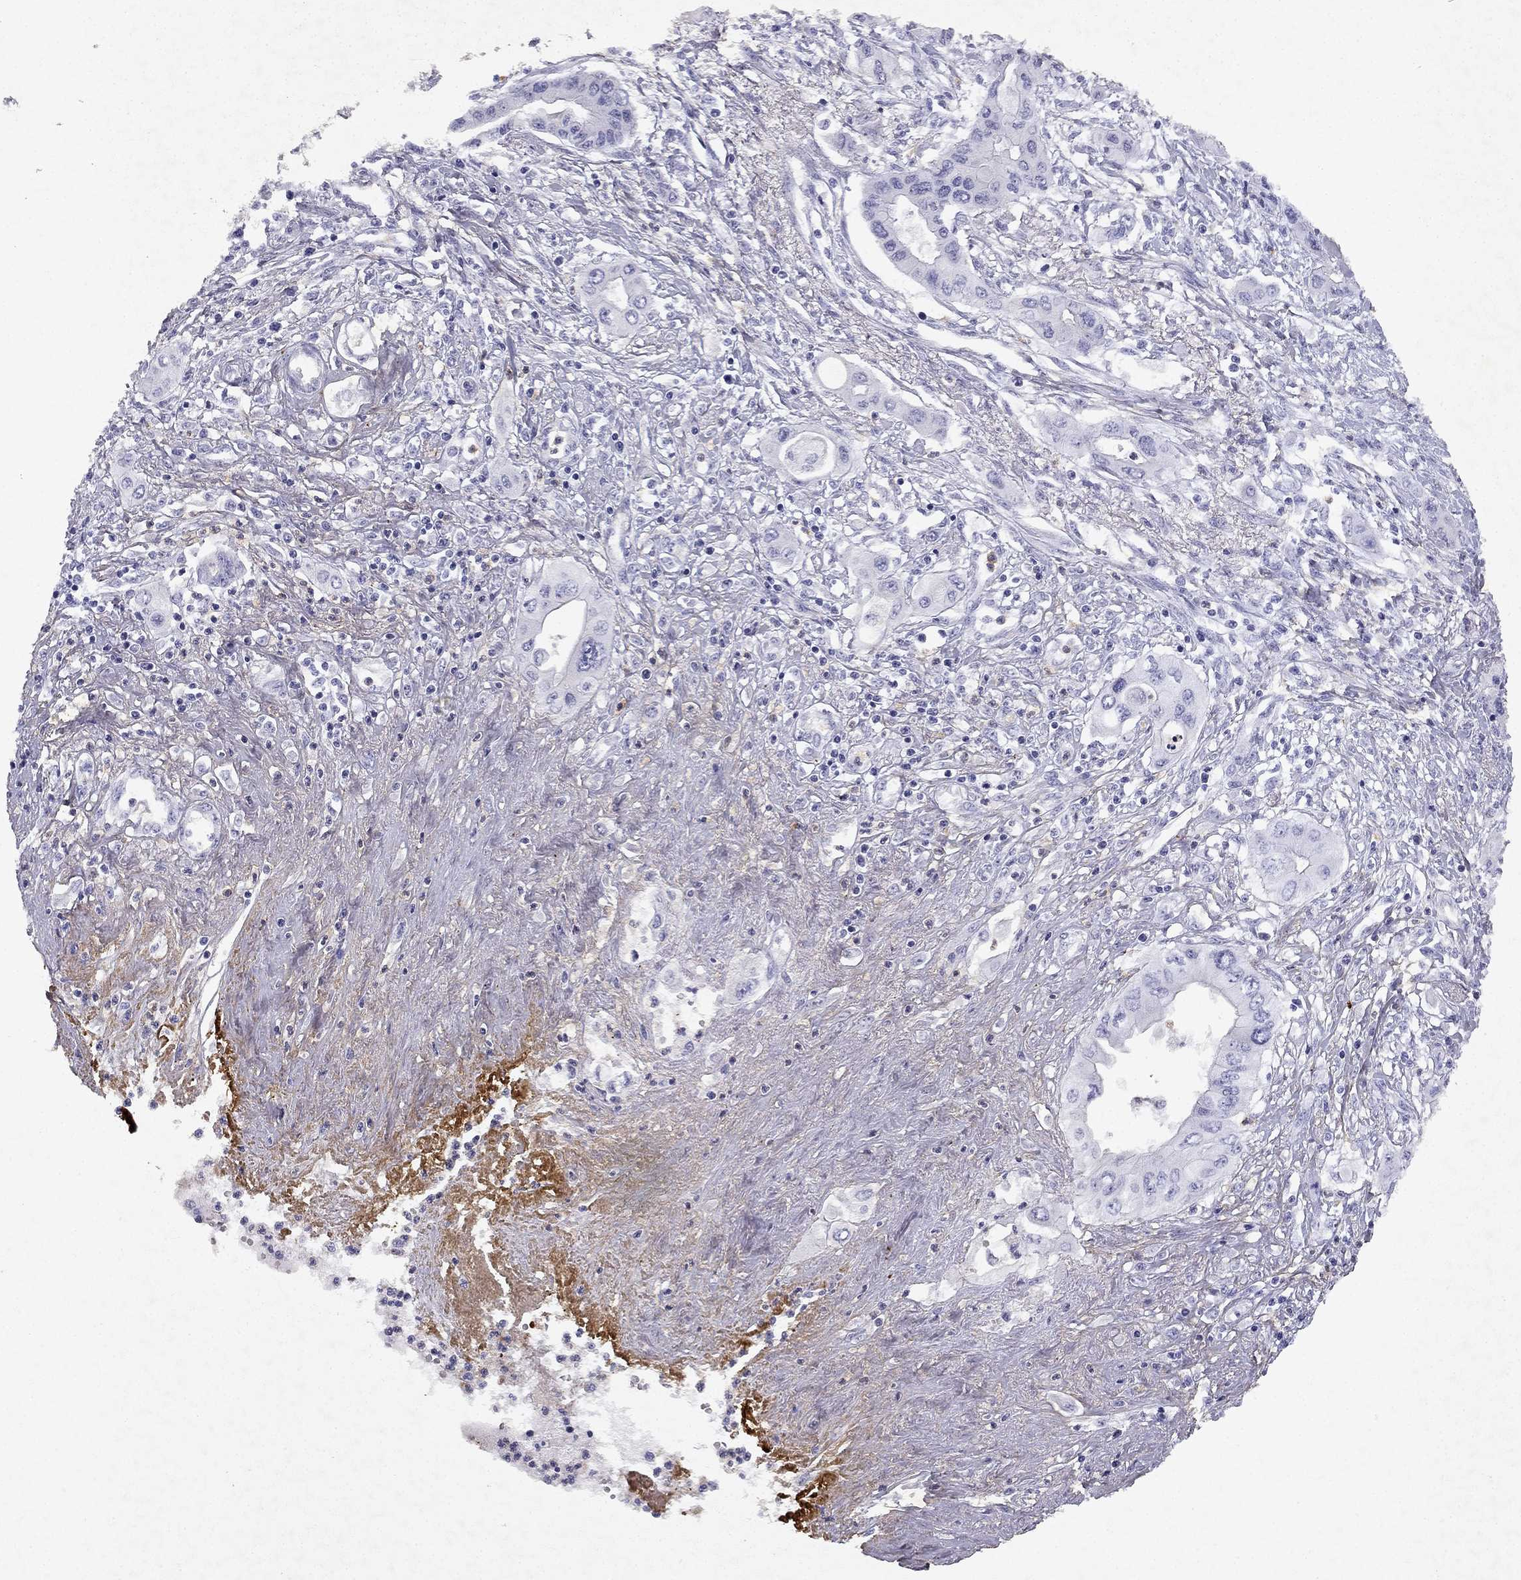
{"staining": {"intensity": "negative", "quantity": "none", "location": "none"}, "tissue": "pancreatic cancer", "cell_type": "Tumor cells", "image_type": "cancer", "snomed": [{"axis": "morphology", "description": "Adenocarcinoma, NOS"}, {"axis": "topography", "description": "Pancreas"}], "caption": "Photomicrograph shows no significant protein staining in tumor cells of pancreatic adenocarcinoma. (Immunohistochemistry, brightfield microscopy, high magnification).", "gene": "SLC6A4", "patient": {"sex": "female", "age": 62}}